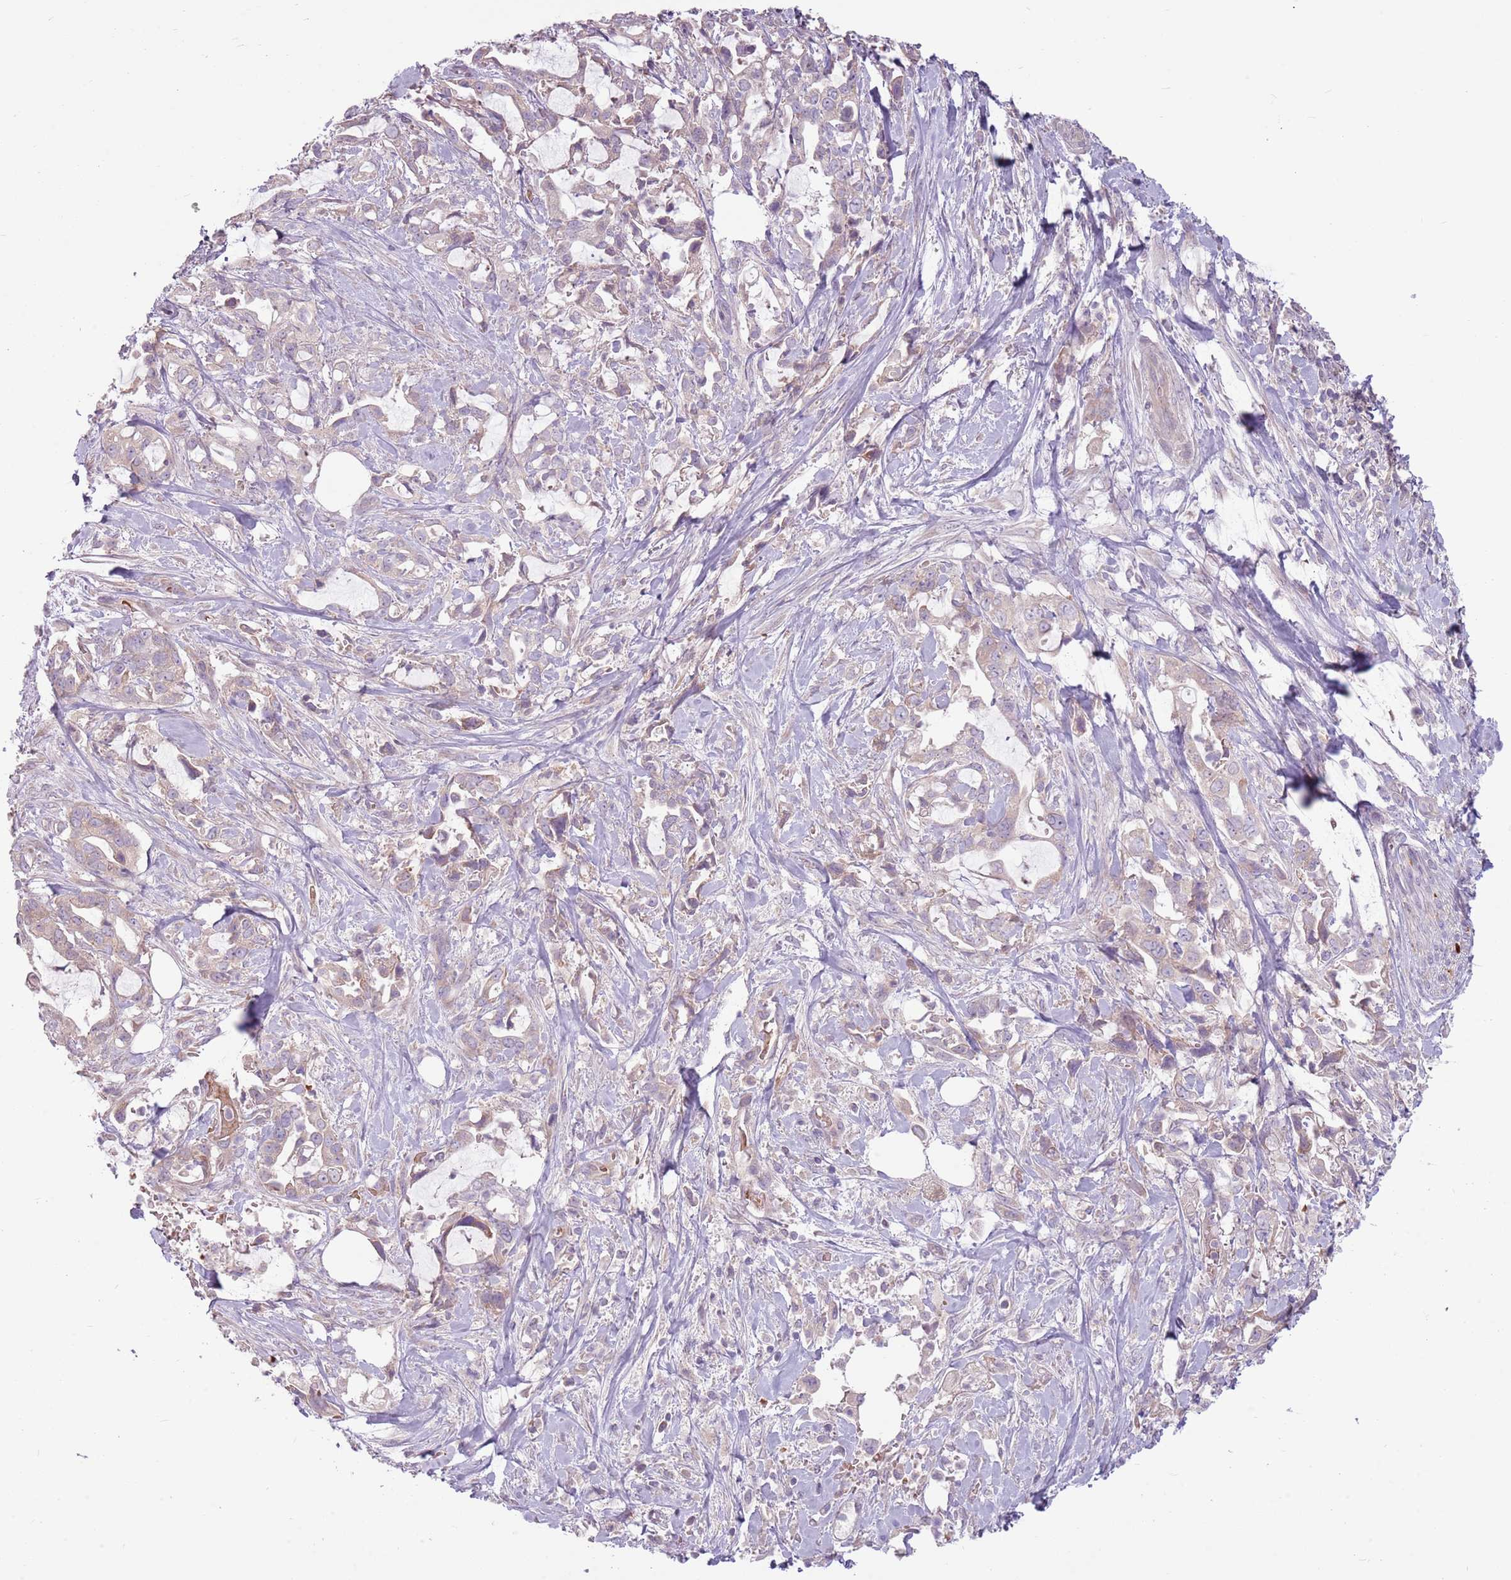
{"staining": {"intensity": "negative", "quantity": "none", "location": "none"}, "tissue": "pancreatic cancer", "cell_type": "Tumor cells", "image_type": "cancer", "snomed": [{"axis": "morphology", "description": "Adenocarcinoma, NOS"}, {"axis": "topography", "description": "Pancreas"}], "caption": "This is an immunohistochemistry (IHC) image of pancreatic cancer (adenocarcinoma). There is no staining in tumor cells.", "gene": "HSPA14", "patient": {"sex": "female", "age": 61}}